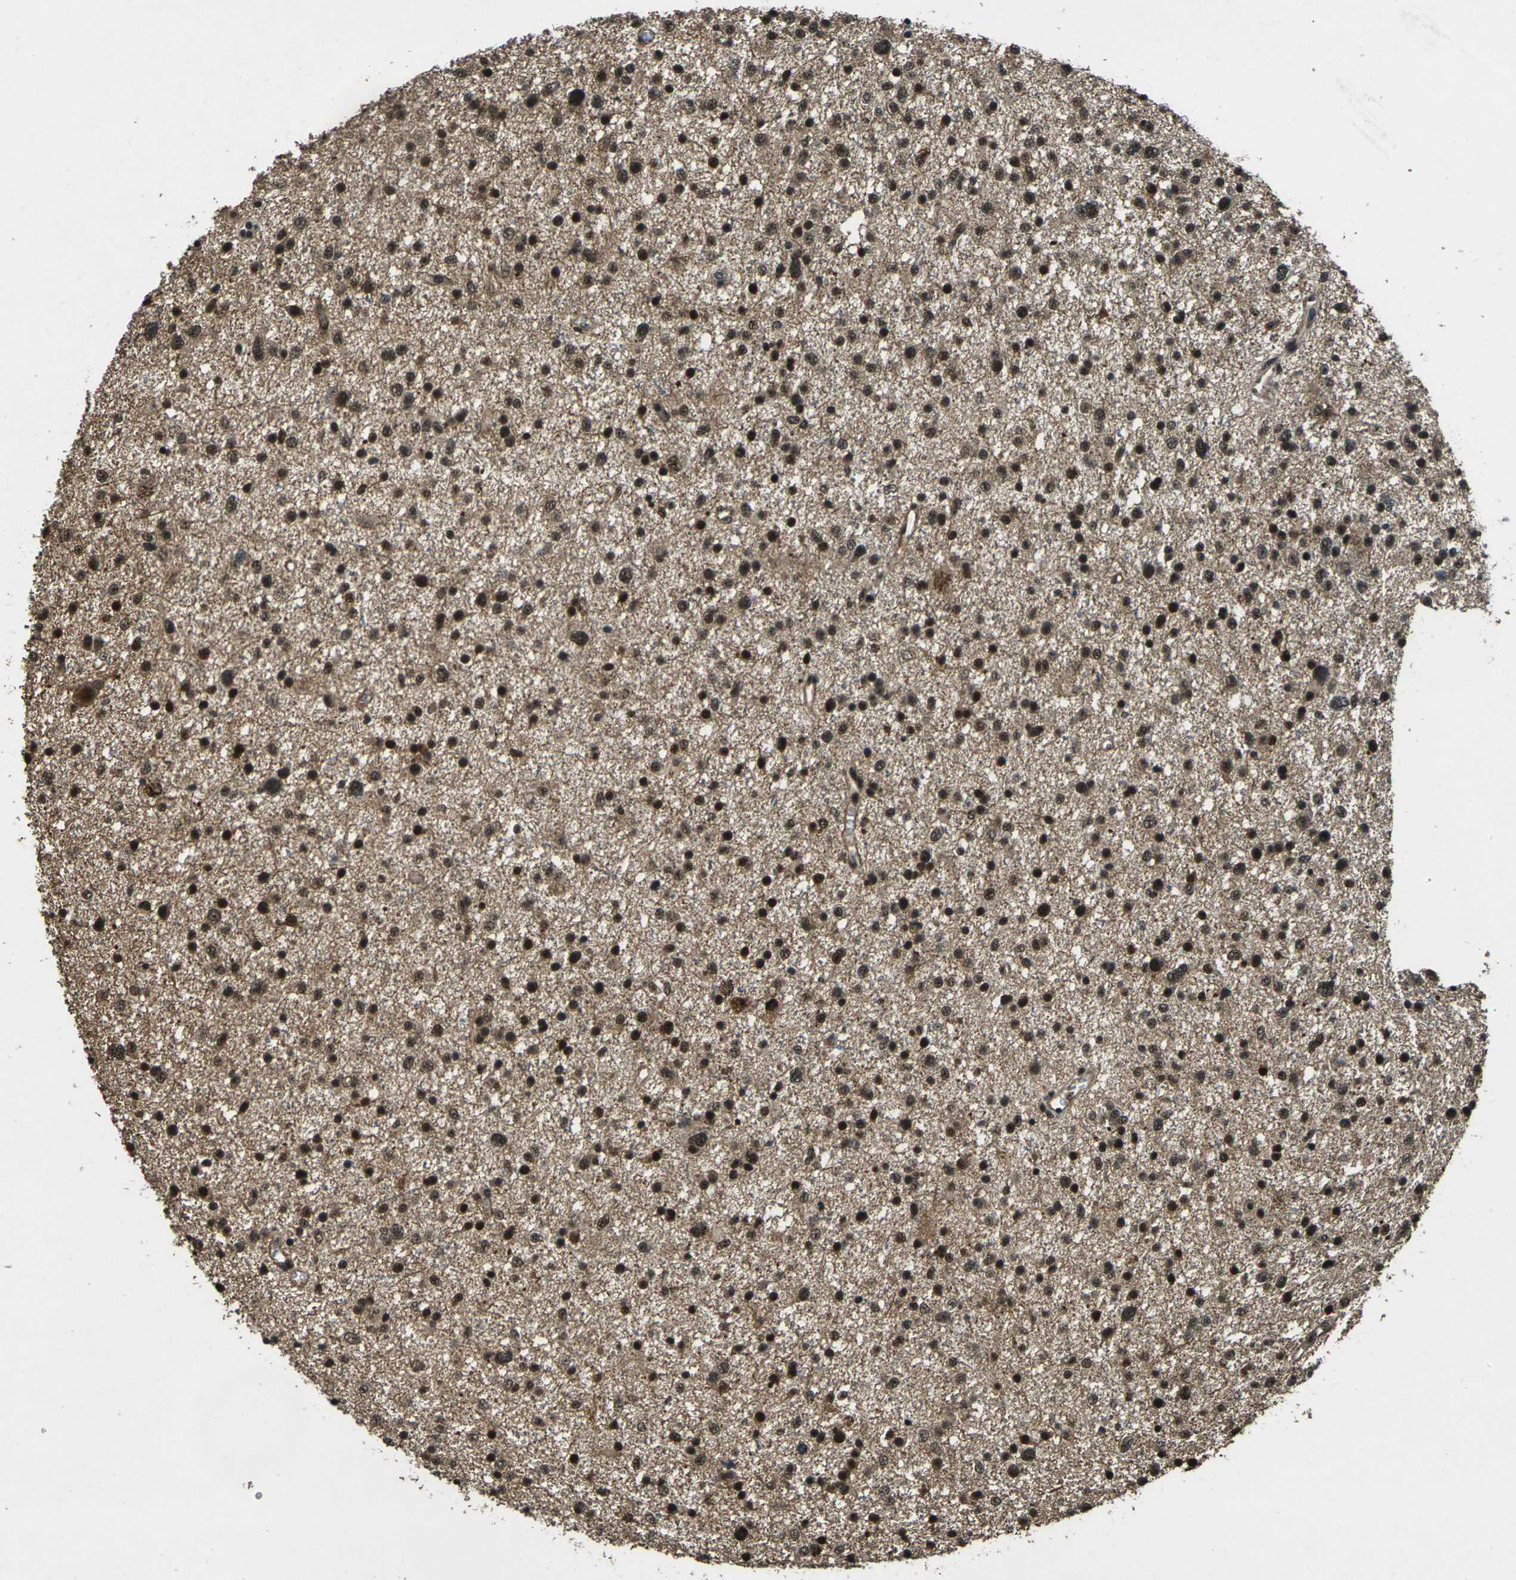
{"staining": {"intensity": "strong", "quantity": ">75%", "location": "nuclear"}, "tissue": "glioma", "cell_type": "Tumor cells", "image_type": "cancer", "snomed": [{"axis": "morphology", "description": "Glioma, malignant, Low grade"}, {"axis": "topography", "description": "Brain"}], "caption": "Protein staining of malignant low-grade glioma tissue reveals strong nuclear staining in about >75% of tumor cells.", "gene": "NR4A2", "patient": {"sex": "female", "age": 37}}